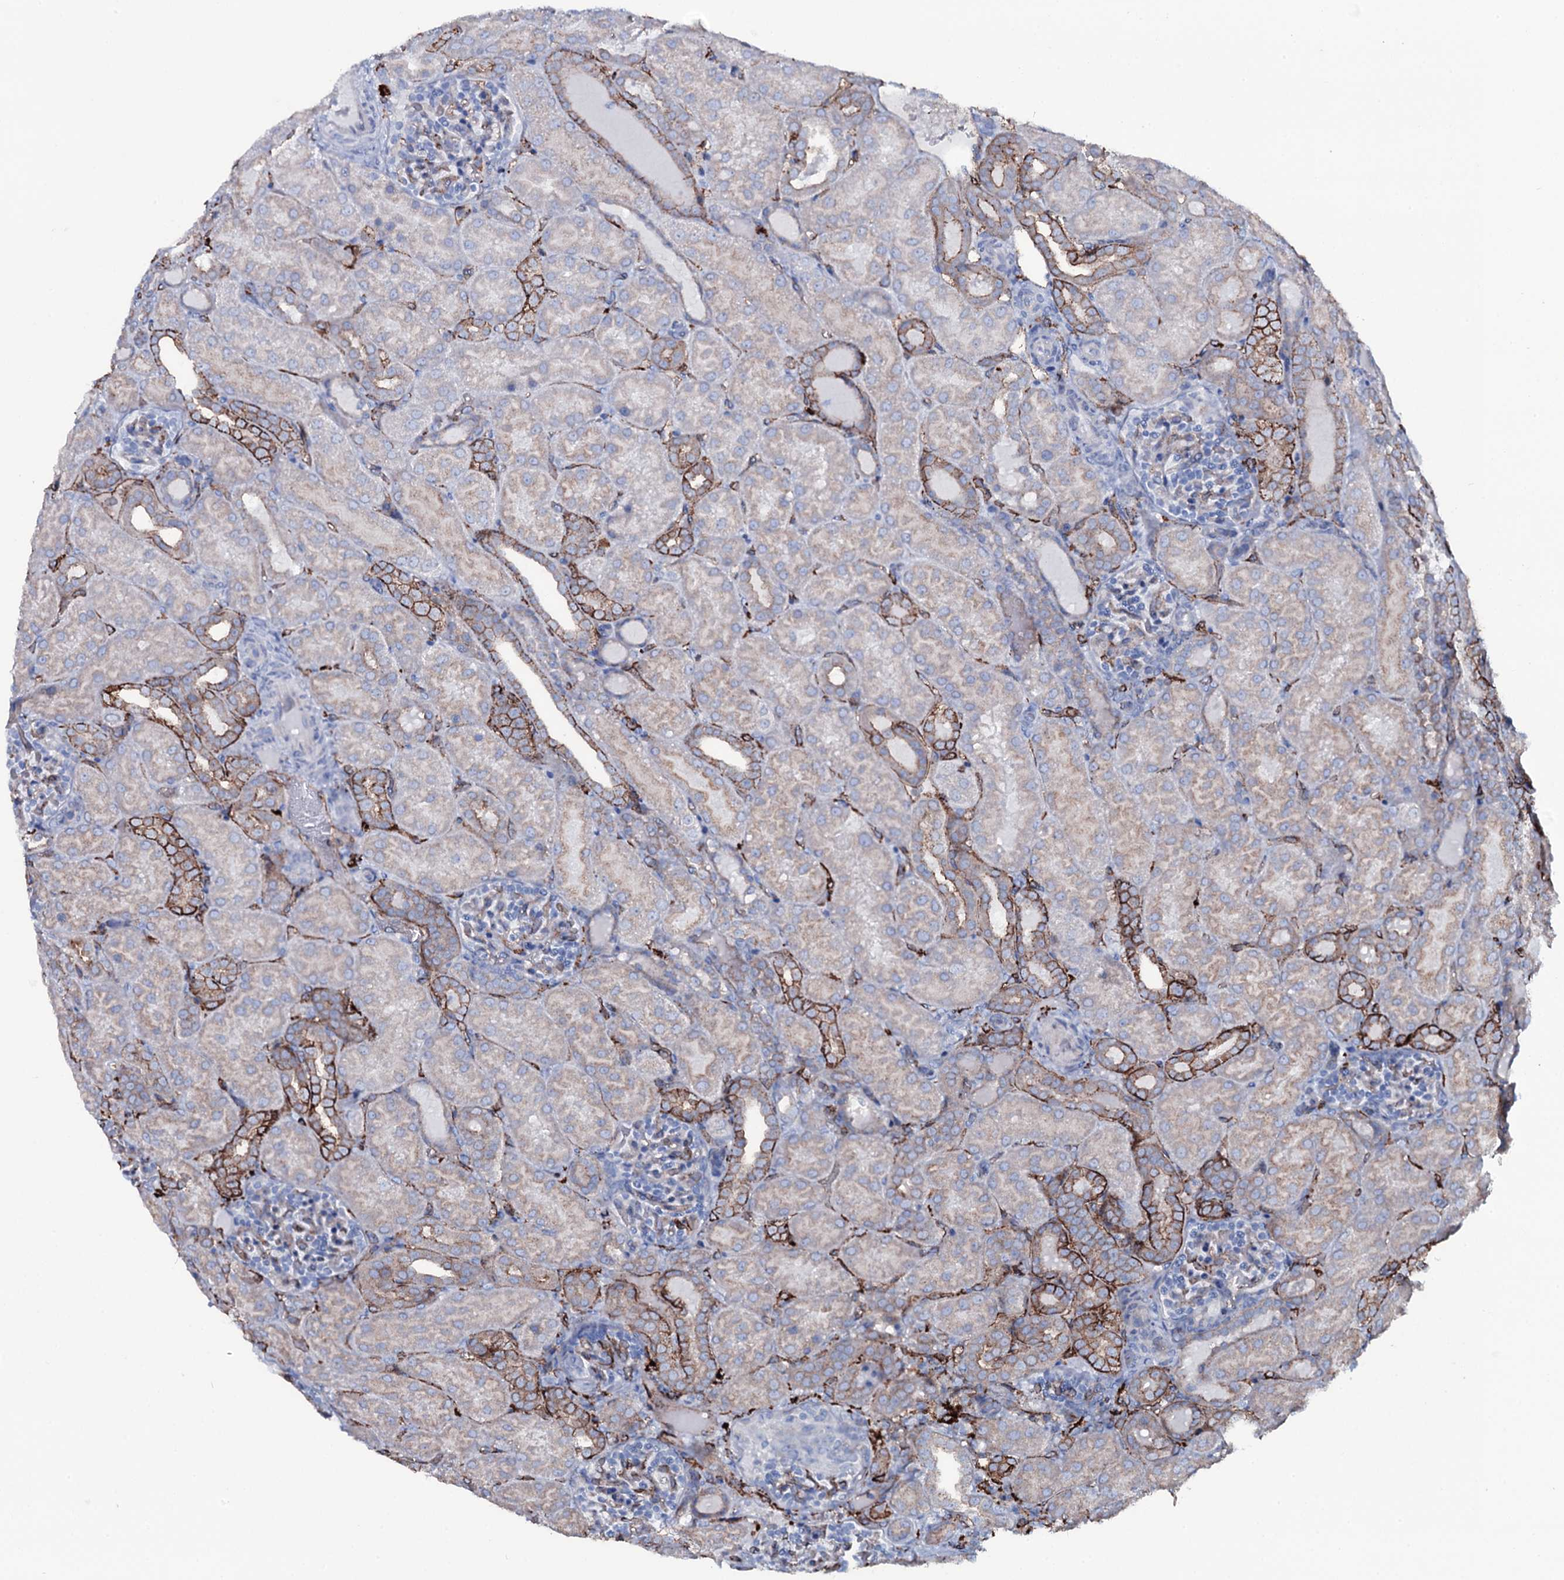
{"staining": {"intensity": "moderate", "quantity": "<25%", "location": "cytoplasmic/membranous"}, "tissue": "kidney", "cell_type": "Cells in glomeruli", "image_type": "normal", "snomed": [{"axis": "morphology", "description": "Normal tissue, NOS"}, {"axis": "topography", "description": "Kidney"}], "caption": "IHC of unremarkable kidney exhibits low levels of moderate cytoplasmic/membranous positivity in about <25% of cells in glomeruli. (DAB (3,3'-diaminobenzidine) = brown stain, brightfield microscopy at high magnification).", "gene": "OSBPL2", "patient": {"sex": "male", "age": 1}}